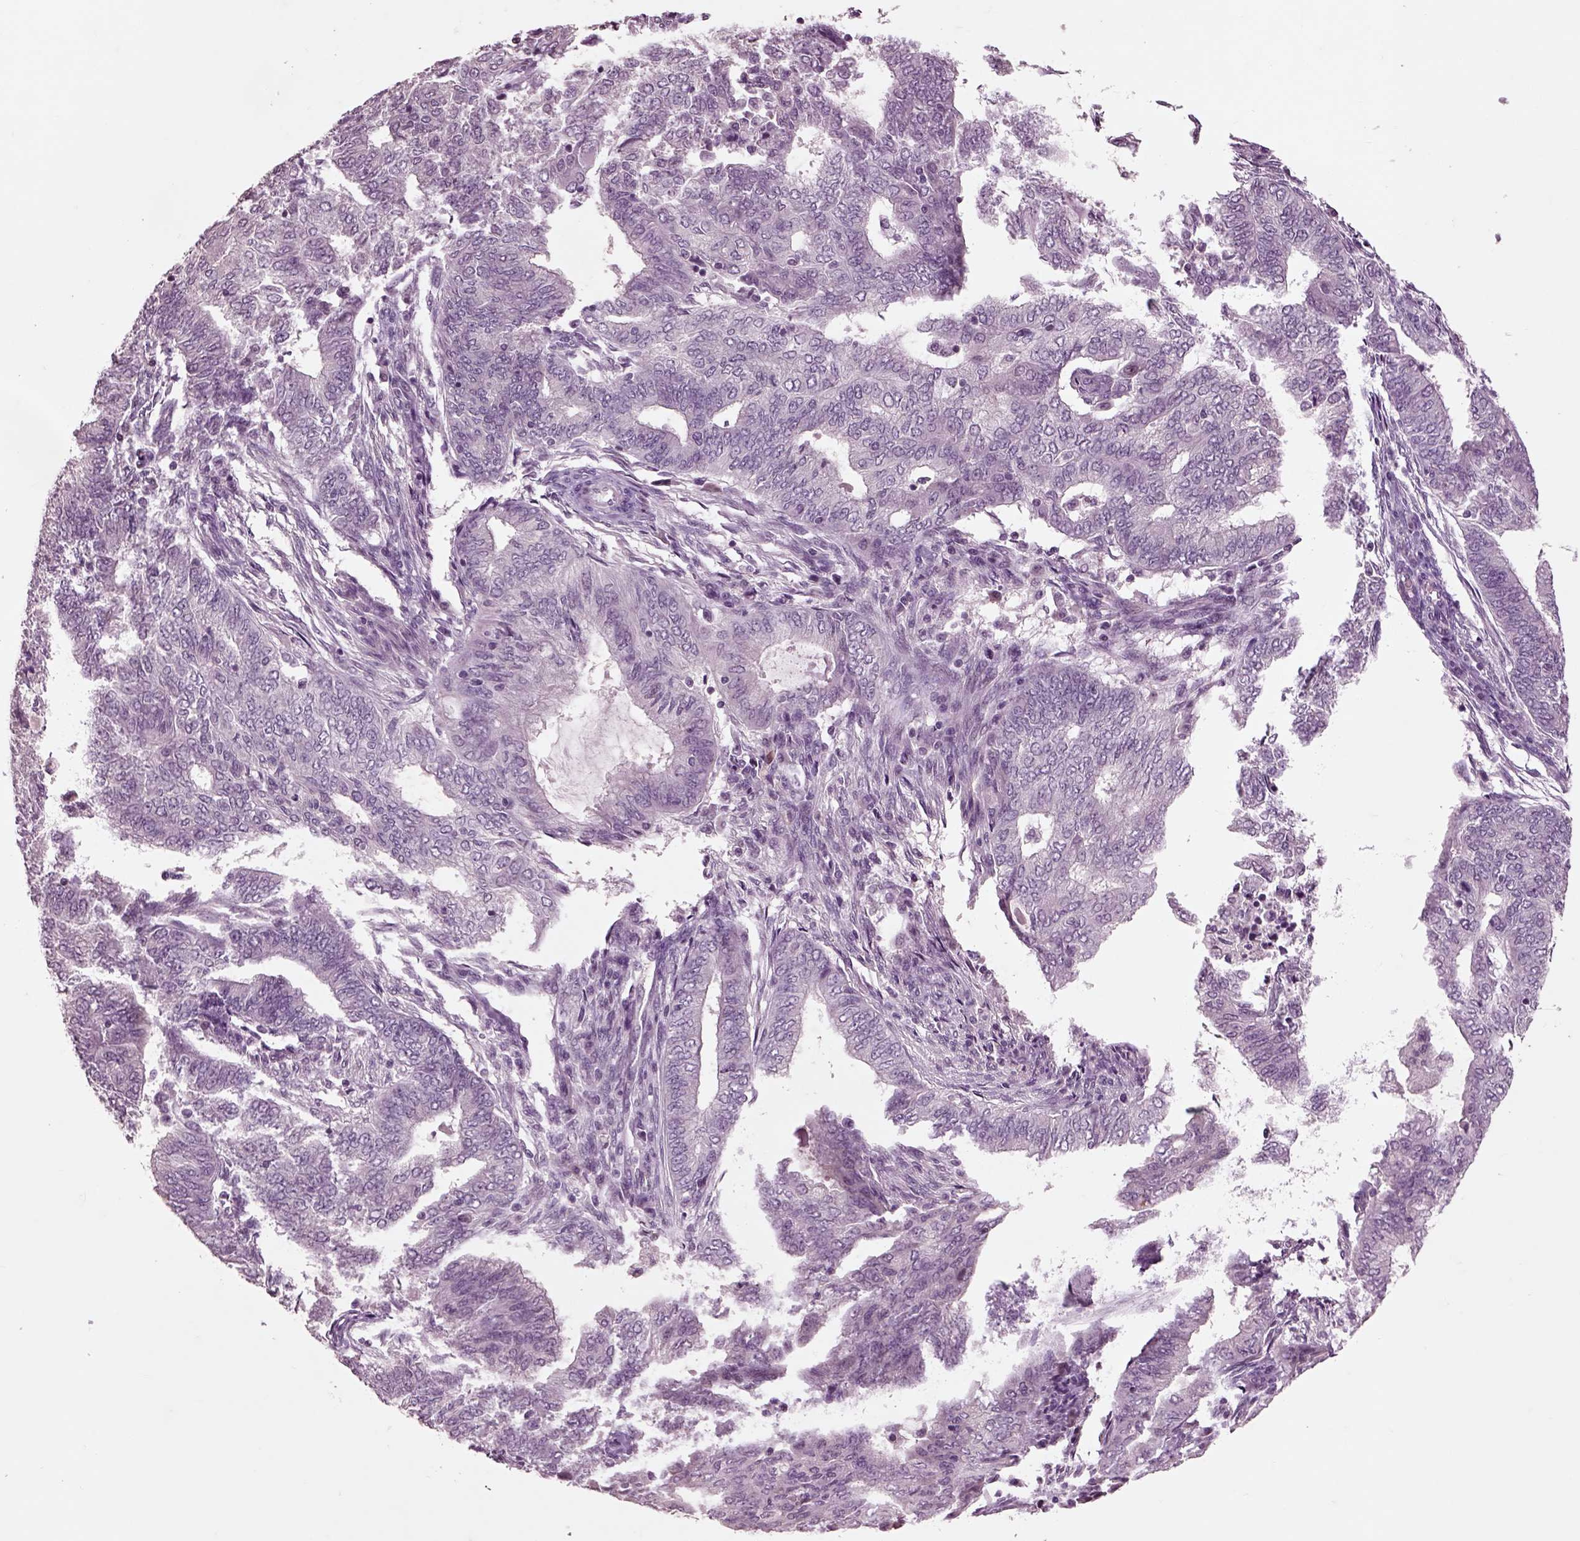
{"staining": {"intensity": "negative", "quantity": "none", "location": "none"}, "tissue": "endometrial cancer", "cell_type": "Tumor cells", "image_type": "cancer", "snomed": [{"axis": "morphology", "description": "Adenocarcinoma, NOS"}, {"axis": "topography", "description": "Endometrium"}], "caption": "Tumor cells are negative for protein expression in human endometrial adenocarcinoma. The staining was performed using DAB to visualize the protein expression in brown, while the nuclei were stained in blue with hematoxylin (Magnification: 20x).", "gene": "CHGB", "patient": {"sex": "female", "age": 62}}